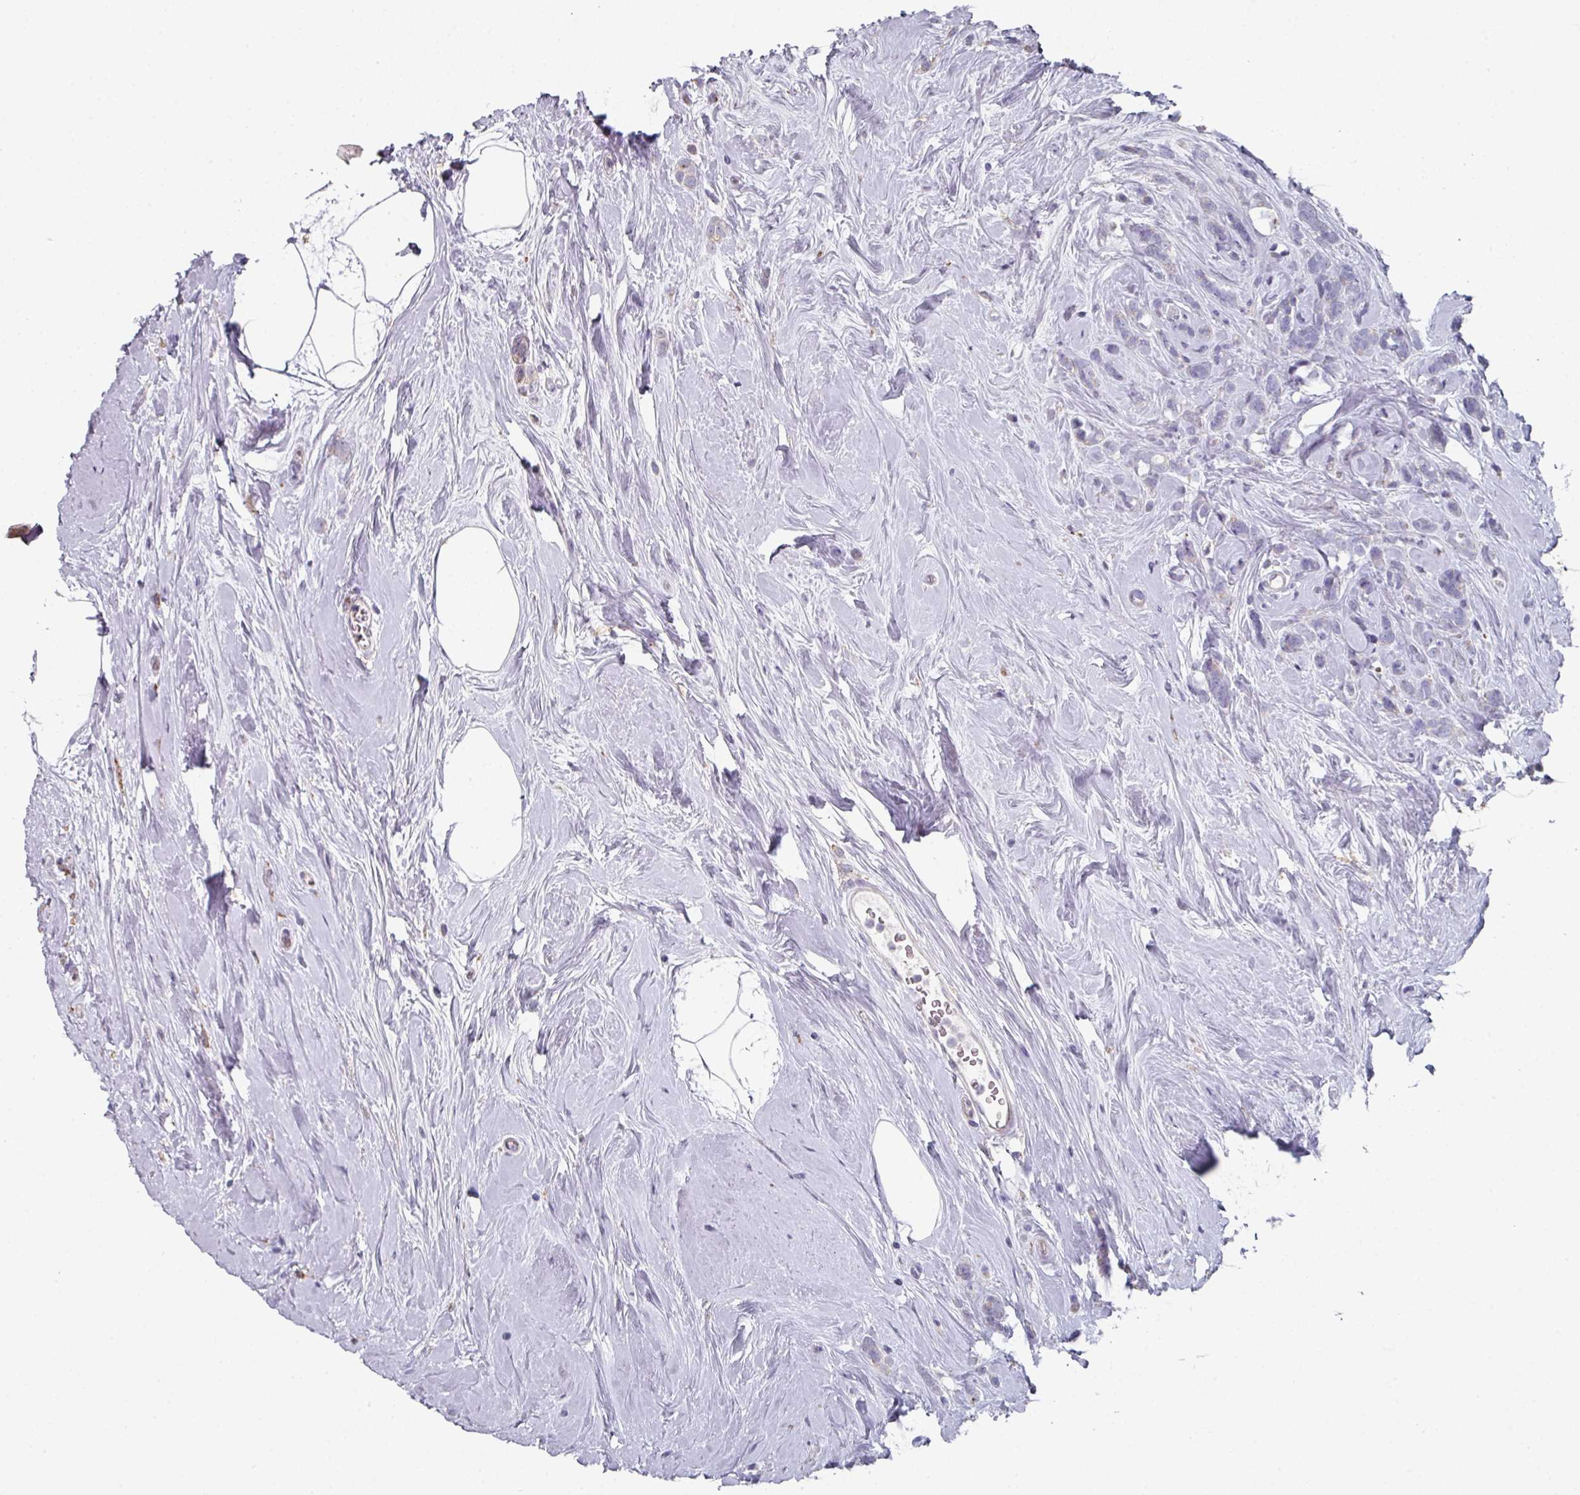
{"staining": {"intensity": "negative", "quantity": "none", "location": "none"}, "tissue": "breast cancer", "cell_type": "Tumor cells", "image_type": "cancer", "snomed": [{"axis": "morphology", "description": "Duct carcinoma"}, {"axis": "topography", "description": "Breast"}], "caption": "DAB (3,3'-diaminobenzidine) immunohistochemical staining of breast cancer displays no significant expression in tumor cells. Nuclei are stained in blue.", "gene": "WSB2", "patient": {"sex": "female", "age": 75}}